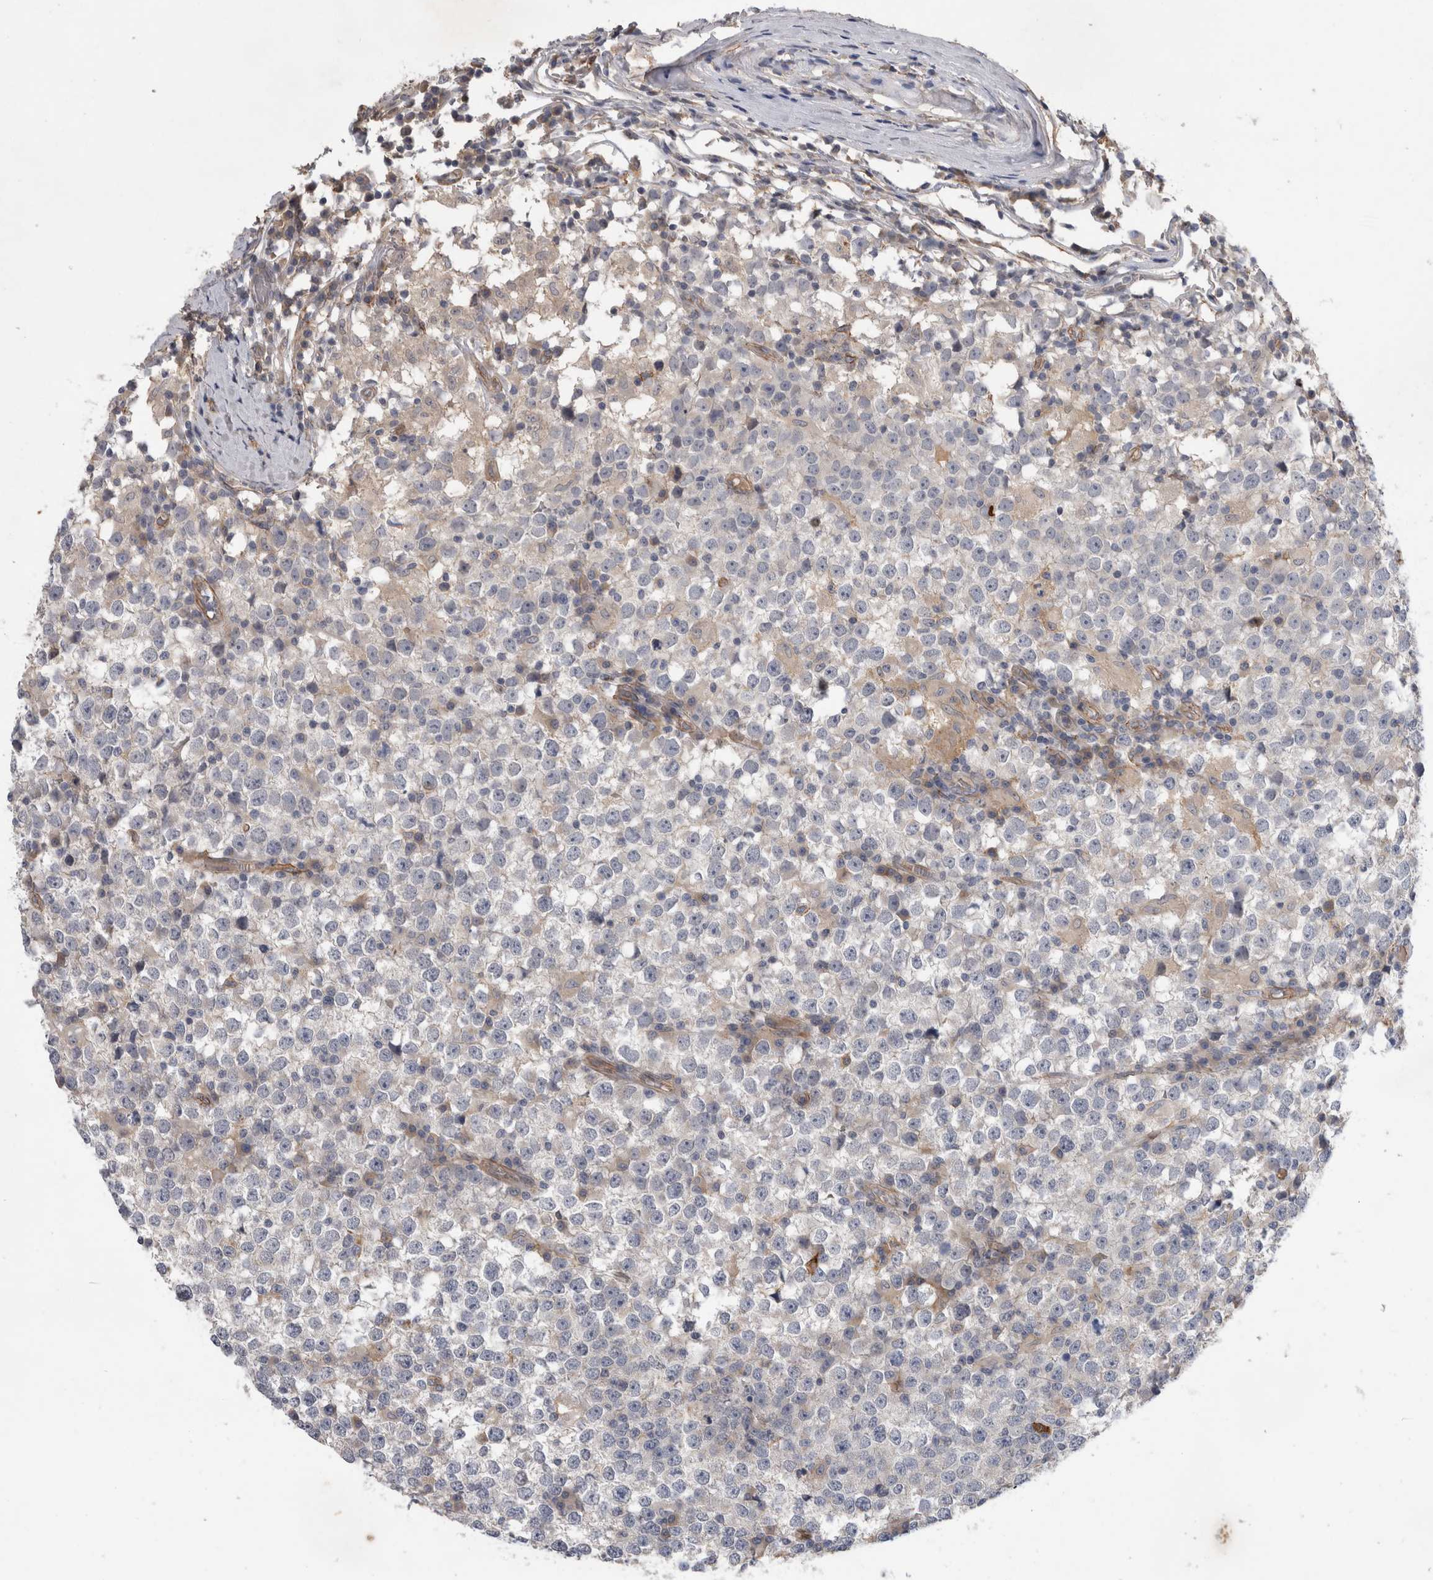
{"staining": {"intensity": "negative", "quantity": "none", "location": "none"}, "tissue": "testis cancer", "cell_type": "Tumor cells", "image_type": "cancer", "snomed": [{"axis": "morphology", "description": "Seminoma, NOS"}, {"axis": "topography", "description": "Testis"}], "caption": "Immunohistochemistry (IHC) photomicrograph of testis cancer stained for a protein (brown), which demonstrates no staining in tumor cells. Nuclei are stained in blue.", "gene": "ANKFY1", "patient": {"sex": "male", "age": 65}}